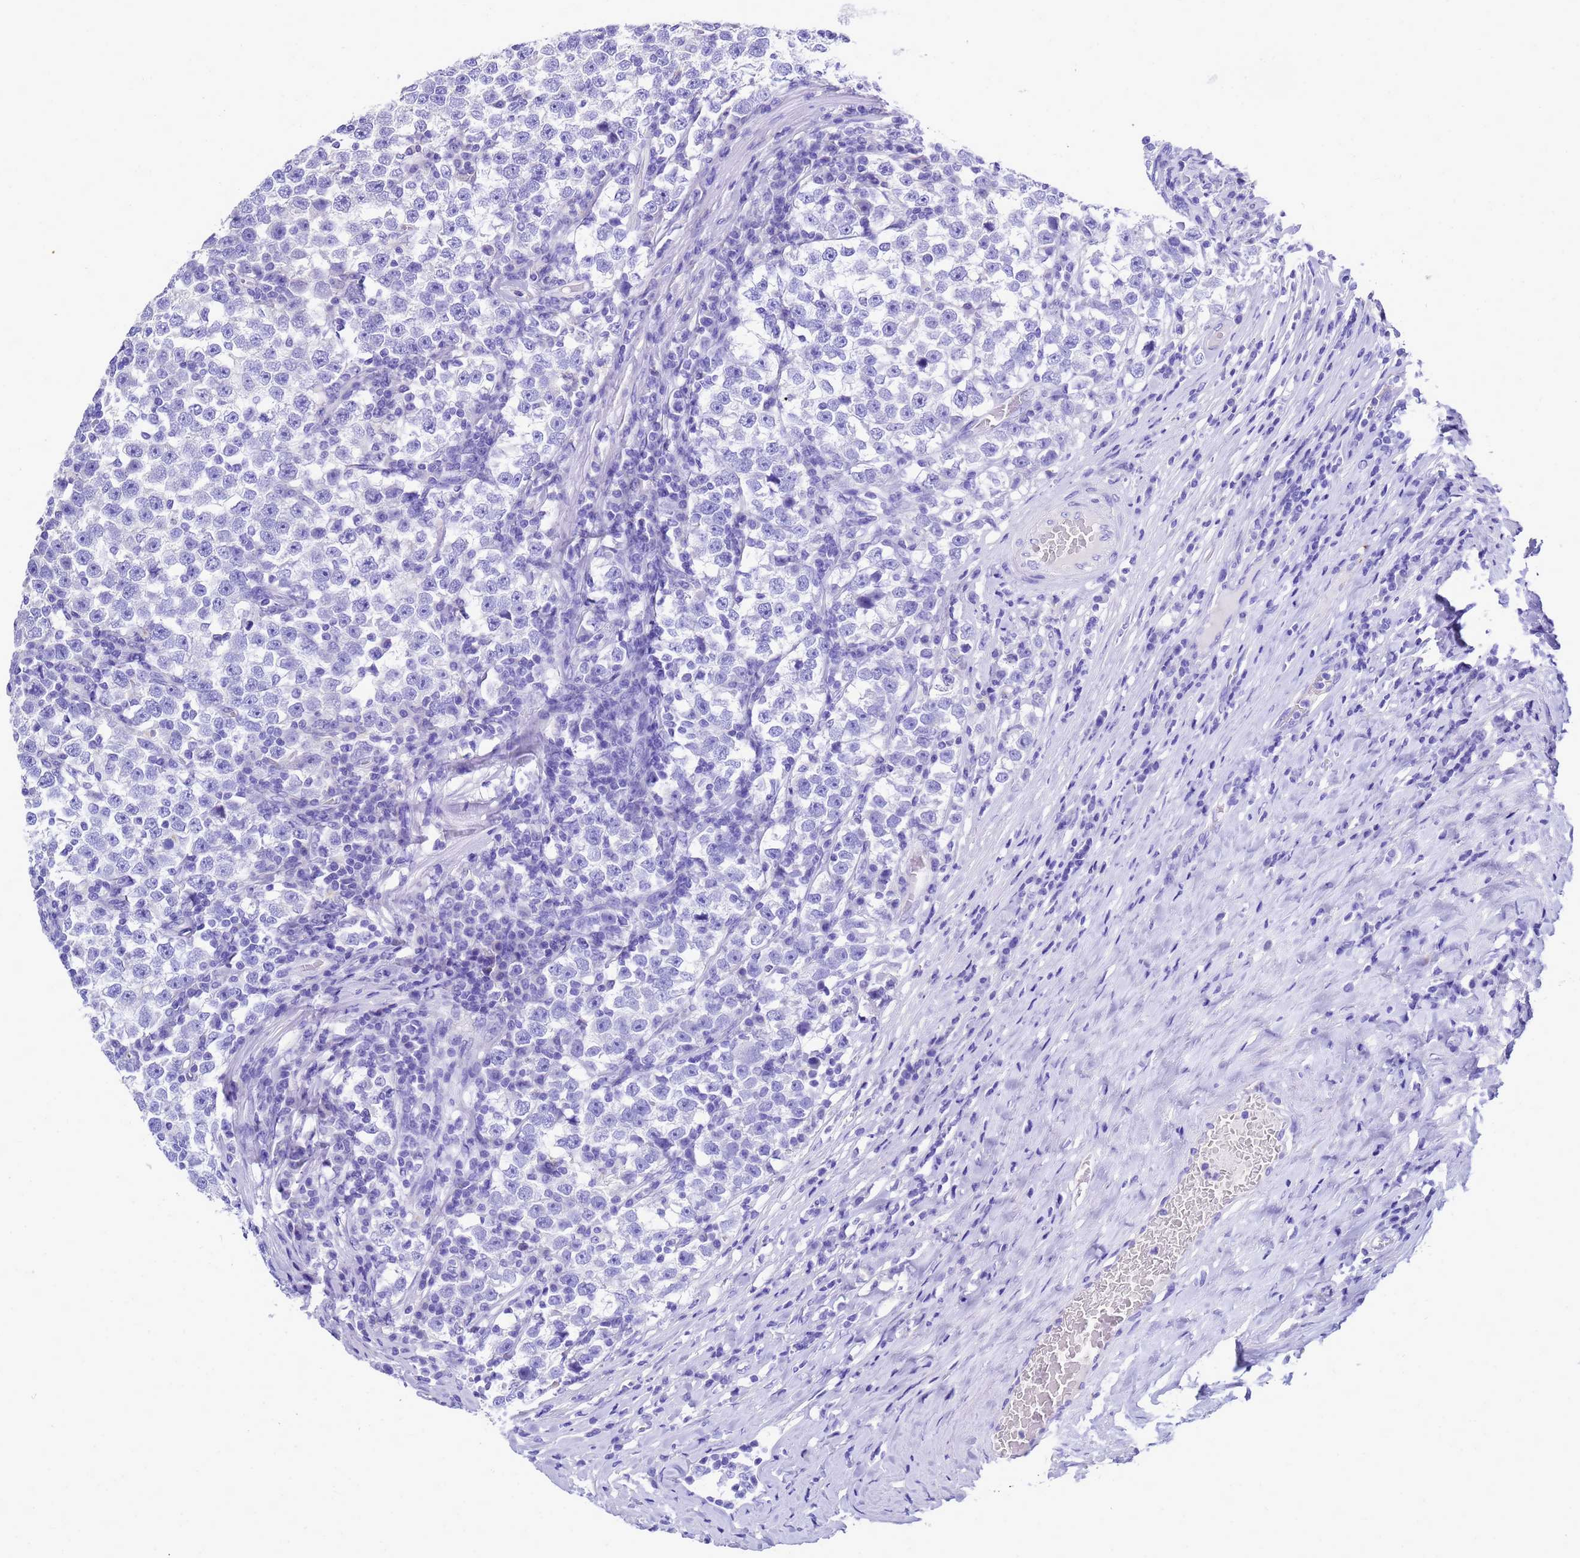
{"staining": {"intensity": "negative", "quantity": "none", "location": "none"}, "tissue": "testis cancer", "cell_type": "Tumor cells", "image_type": "cancer", "snomed": [{"axis": "morphology", "description": "Normal tissue, NOS"}, {"axis": "morphology", "description": "Seminoma, NOS"}, {"axis": "topography", "description": "Testis"}], "caption": "A micrograph of seminoma (testis) stained for a protein displays no brown staining in tumor cells.", "gene": "OR52E2", "patient": {"sex": "male", "age": 43}}